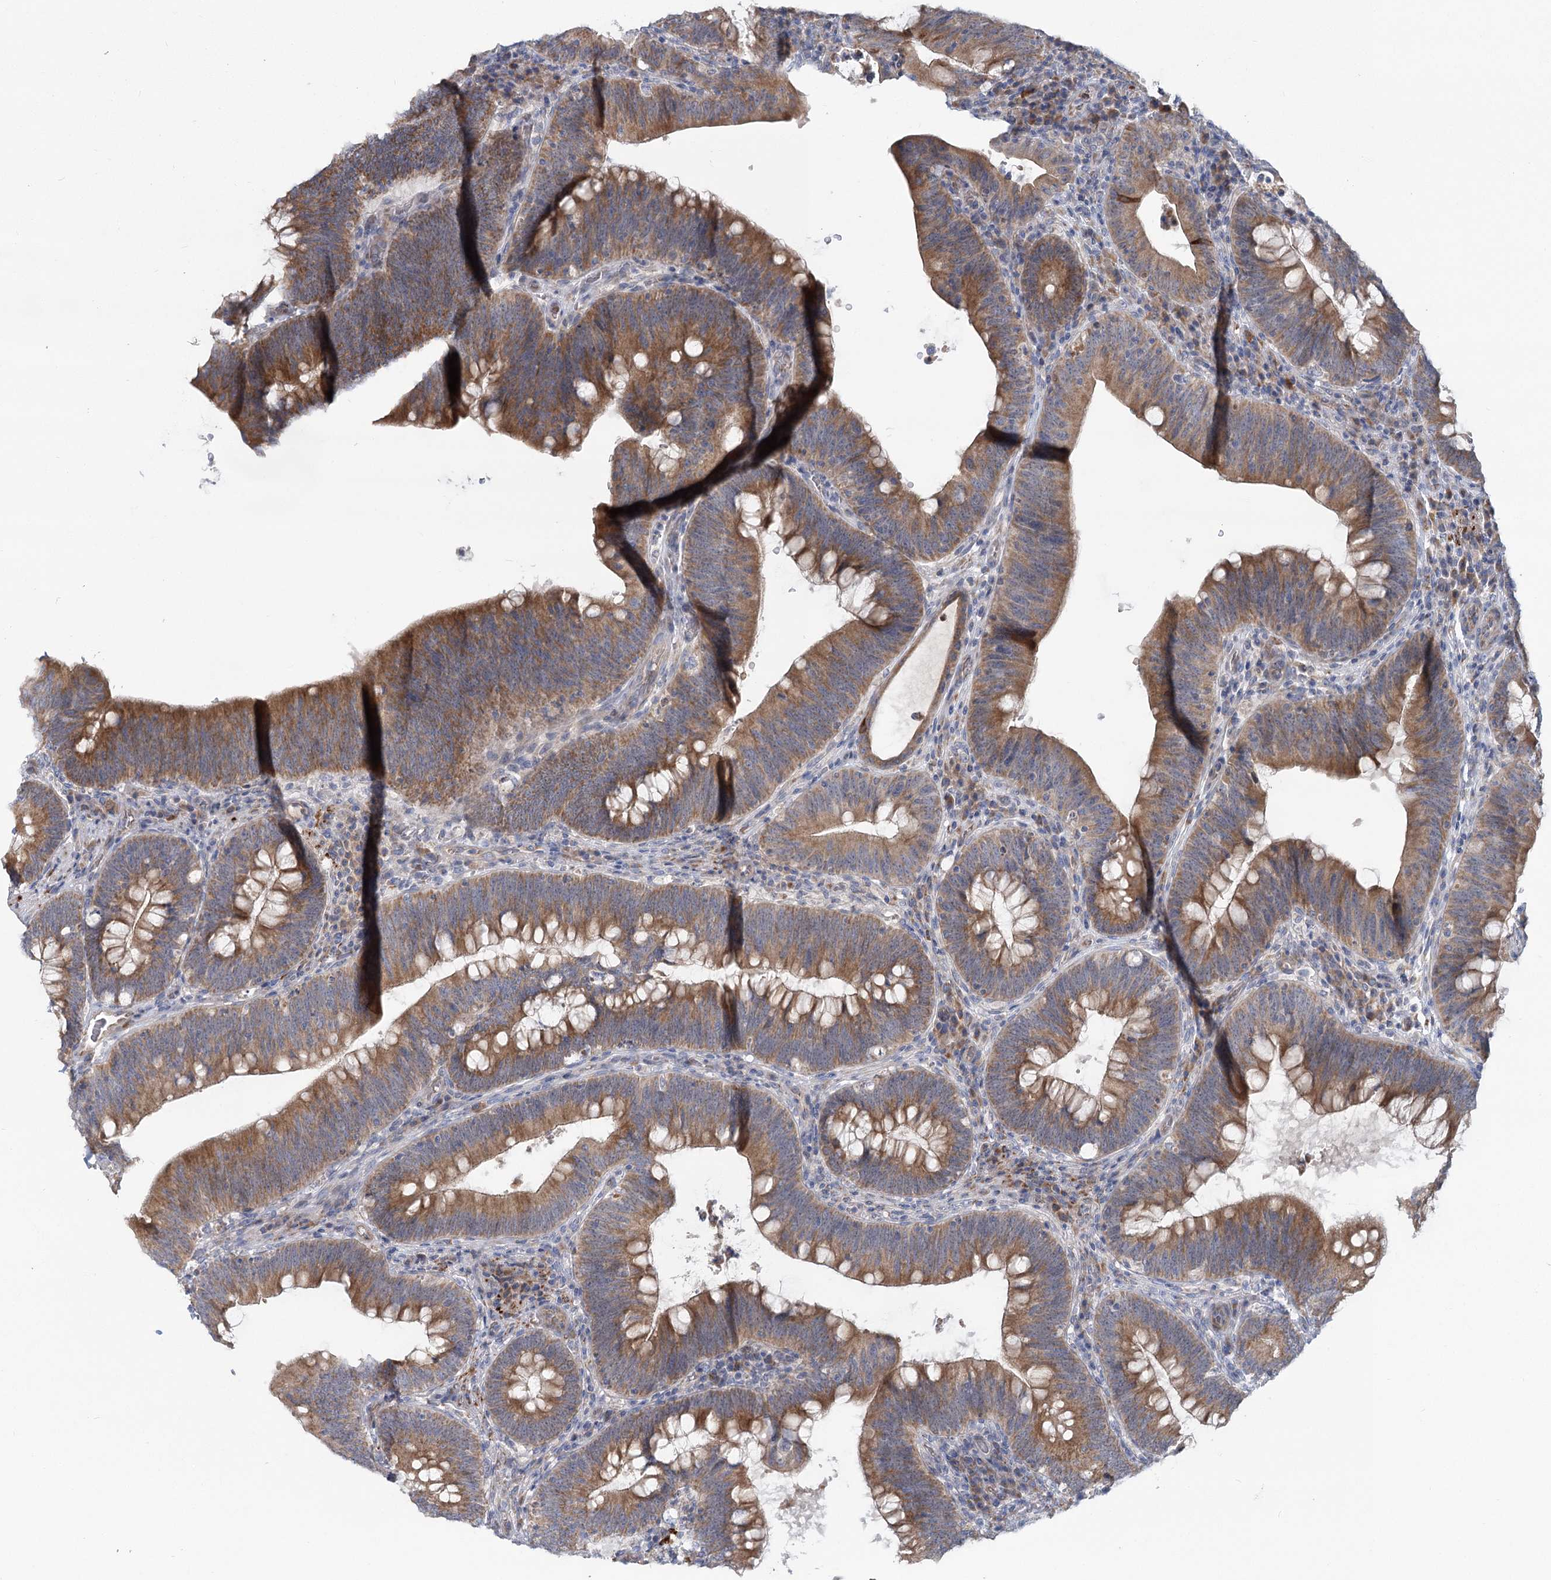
{"staining": {"intensity": "moderate", "quantity": ">75%", "location": "cytoplasmic/membranous"}, "tissue": "colorectal cancer", "cell_type": "Tumor cells", "image_type": "cancer", "snomed": [{"axis": "morphology", "description": "Normal tissue, NOS"}, {"axis": "topography", "description": "Colon"}], "caption": "Moderate cytoplasmic/membranous protein positivity is appreciated in about >75% of tumor cells in colorectal cancer.", "gene": "CIB4", "patient": {"sex": "female", "age": 82}}